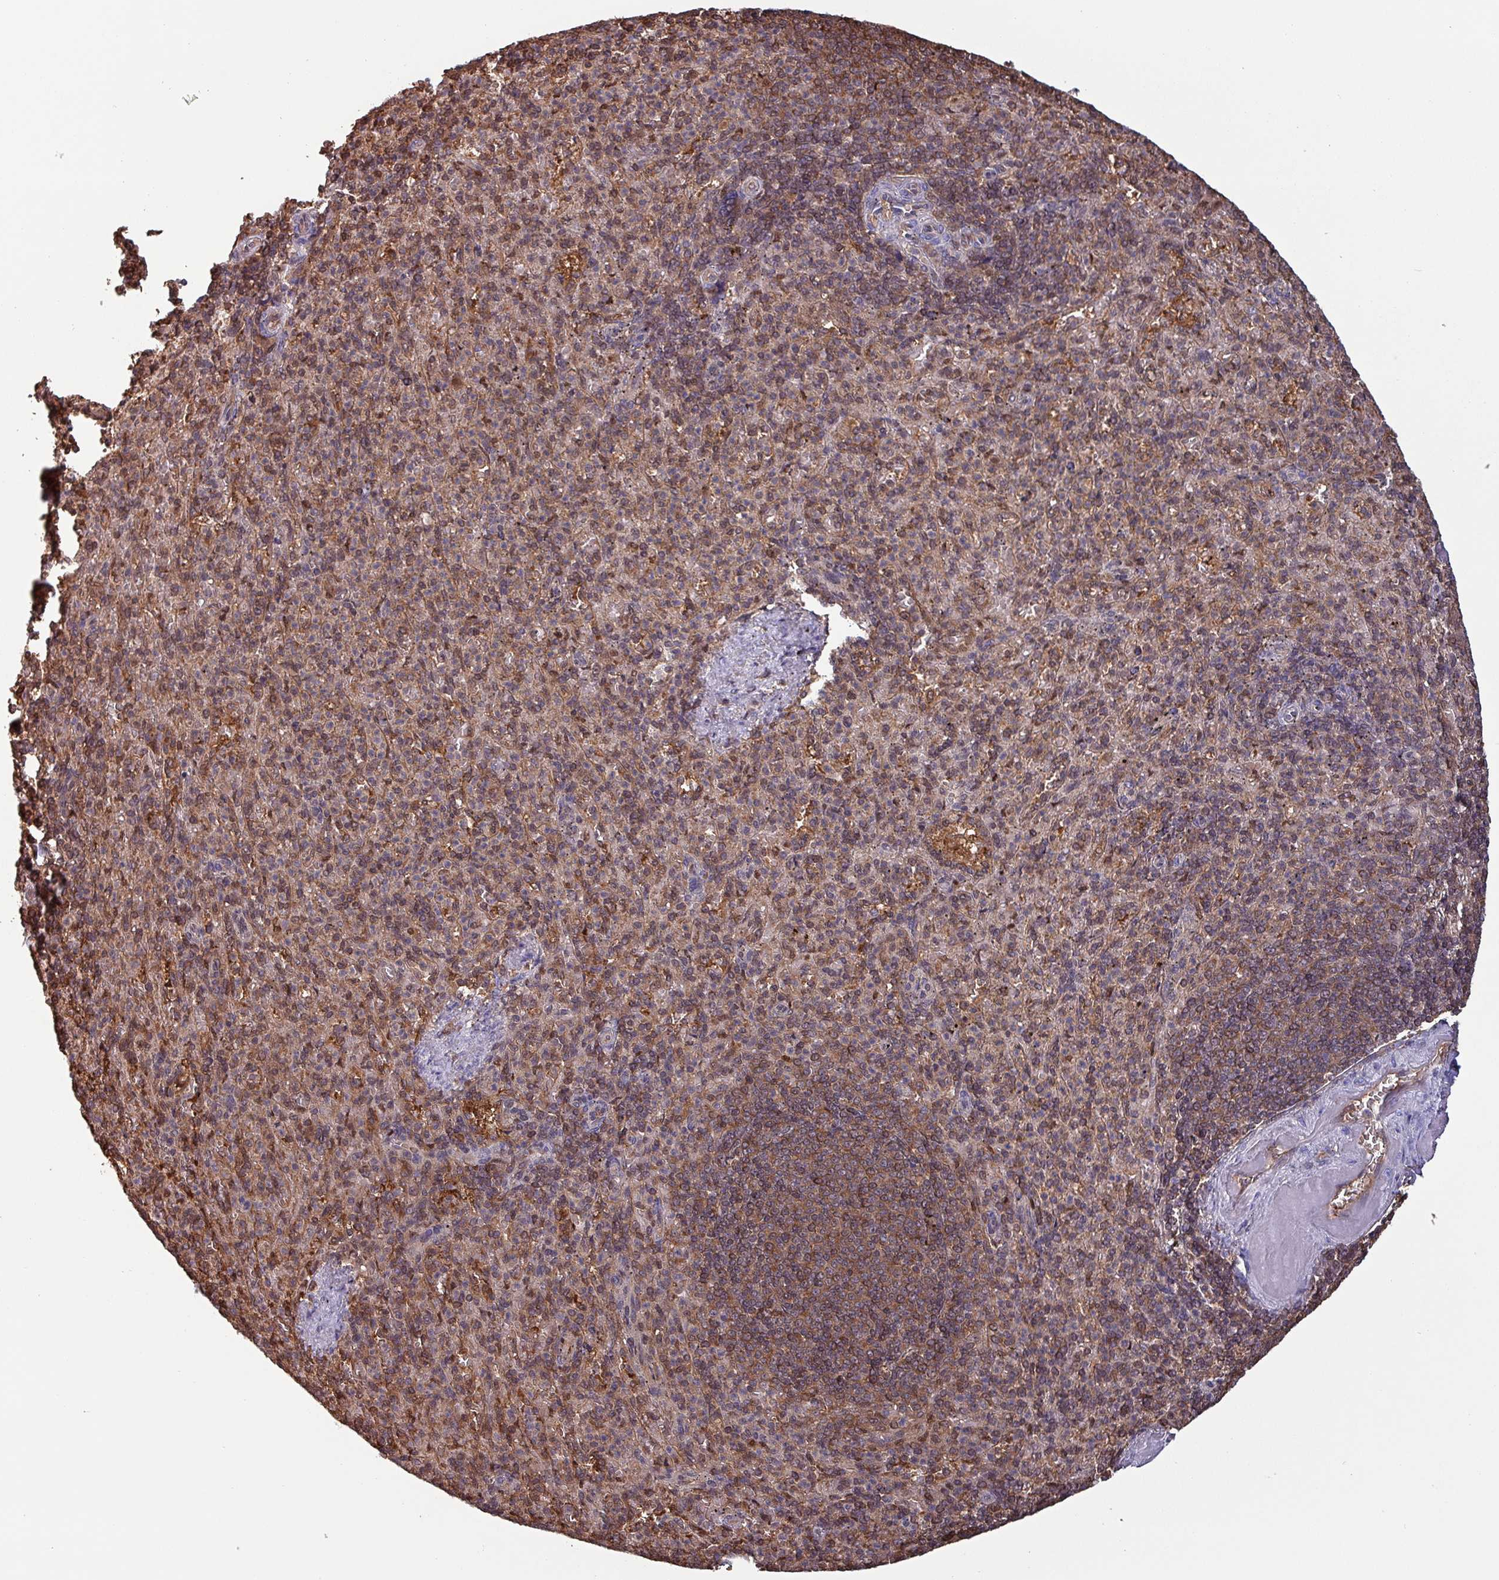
{"staining": {"intensity": "moderate", "quantity": ">75%", "location": "cytoplasmic/membranous,nuclear"}, "tissue": "spleen", "cell_type": "Cells in red pulp", "image_type": "normal", "snomed": [{"axis": "morphology", "description": "Normal tissue, NOS"}, {"axis": "topography", "description": "Spleen"}], "caption": "IHC image of benign spleen stained for a protein (brown), which demonstrates medium levels of moderate cytoplasmic/membranous,nuclear positivity in about >75% of cells in red pulp.", "gene": "PSMB8", "patient": {"sex": "female", "age": 74}}